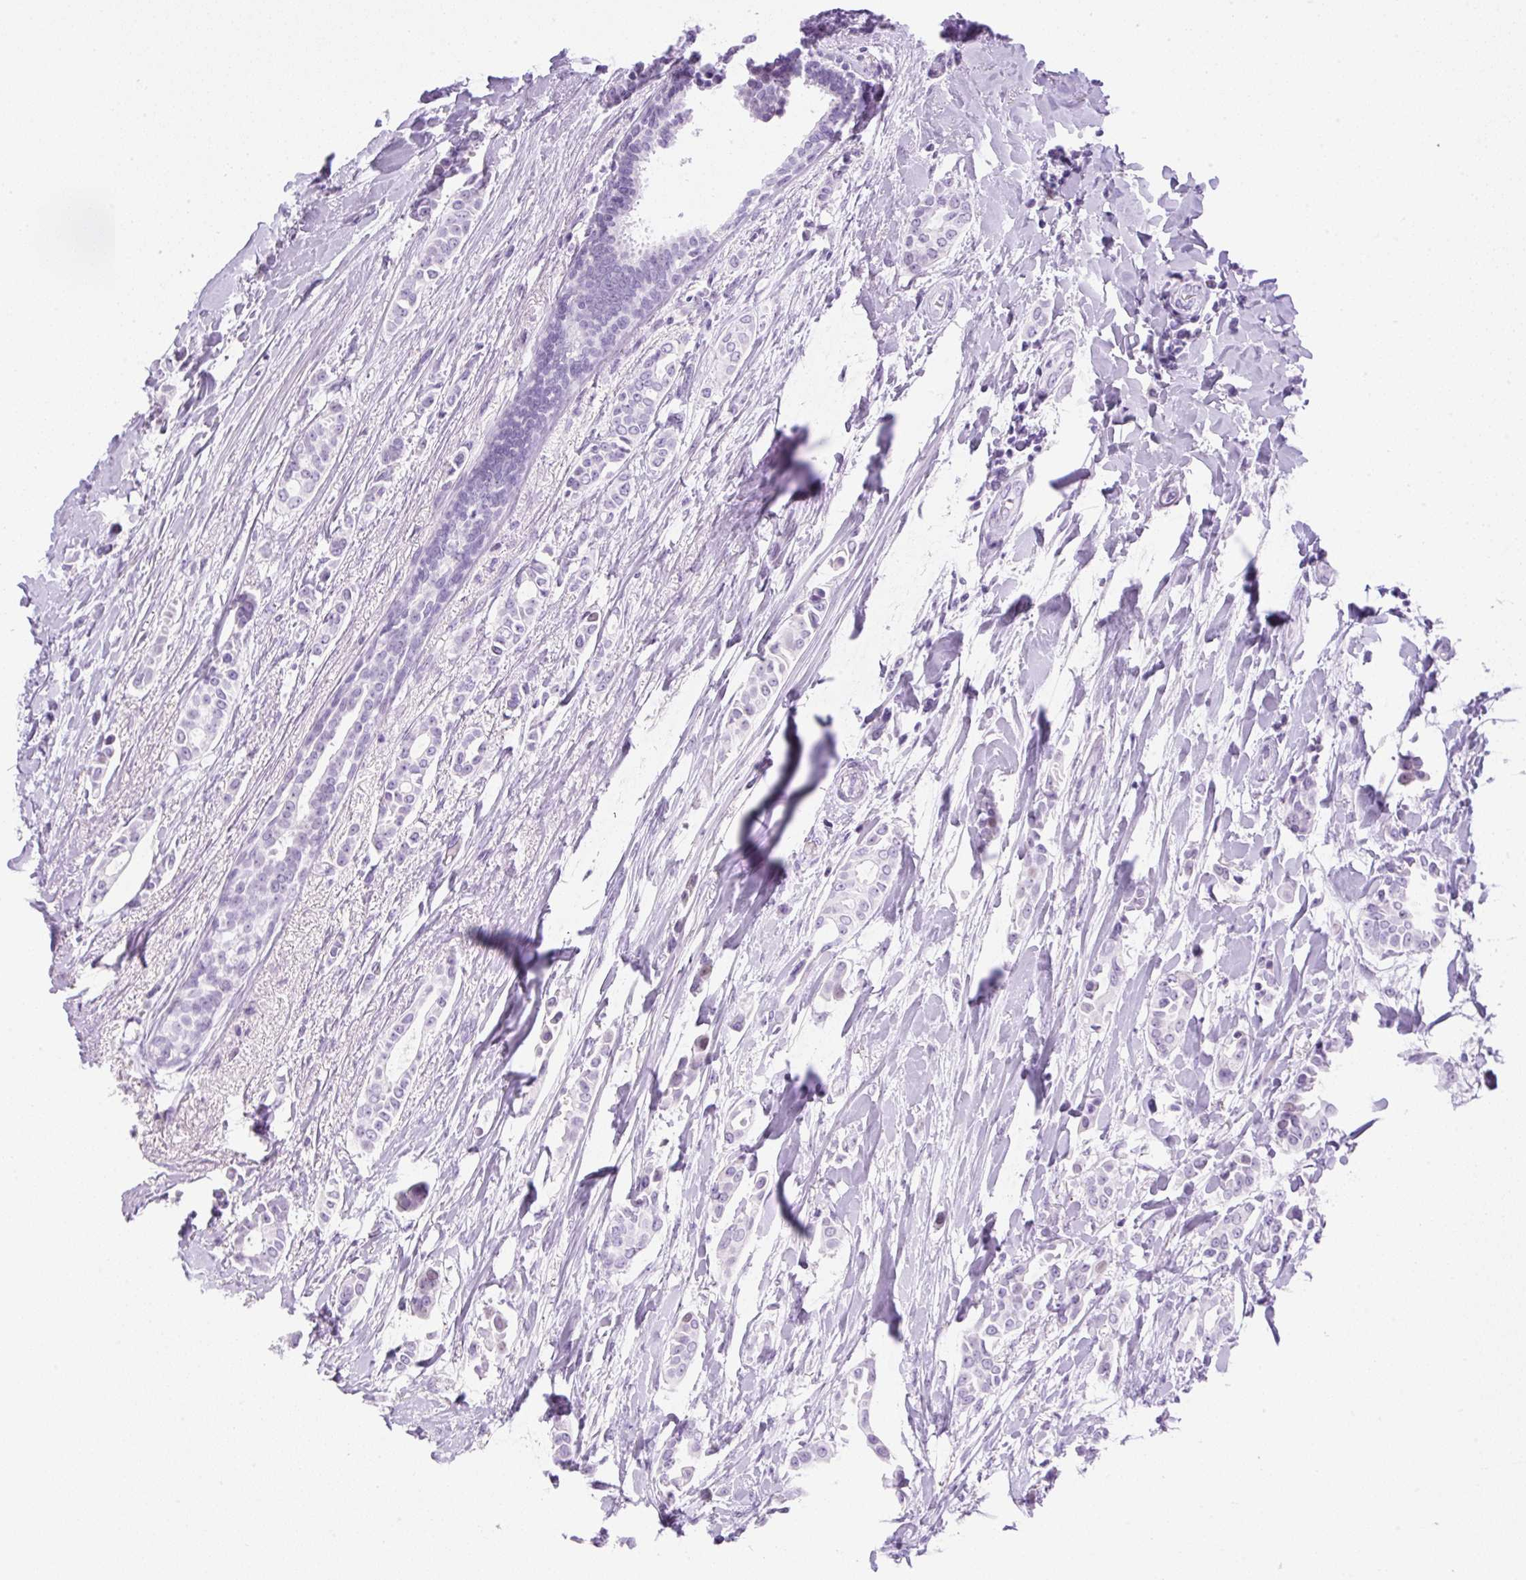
{"staining": {"intensity": "negative", "quantity": "none", "location": "none"}, "tissue": "breast cancer", "cell_type": "Tumor cells", "image_type": "cancer", "snomed": [{"axis": "morphology", "description": "Duct carcinoma"}, {"axis": "topography", "description": "Breast"}], "caption": "Immunohistochemistry (IHC) of human breast cancer shows no expression in tumor cells.", "gene": "SPRR4", "patient": {"sex": "female", "age": 64}}